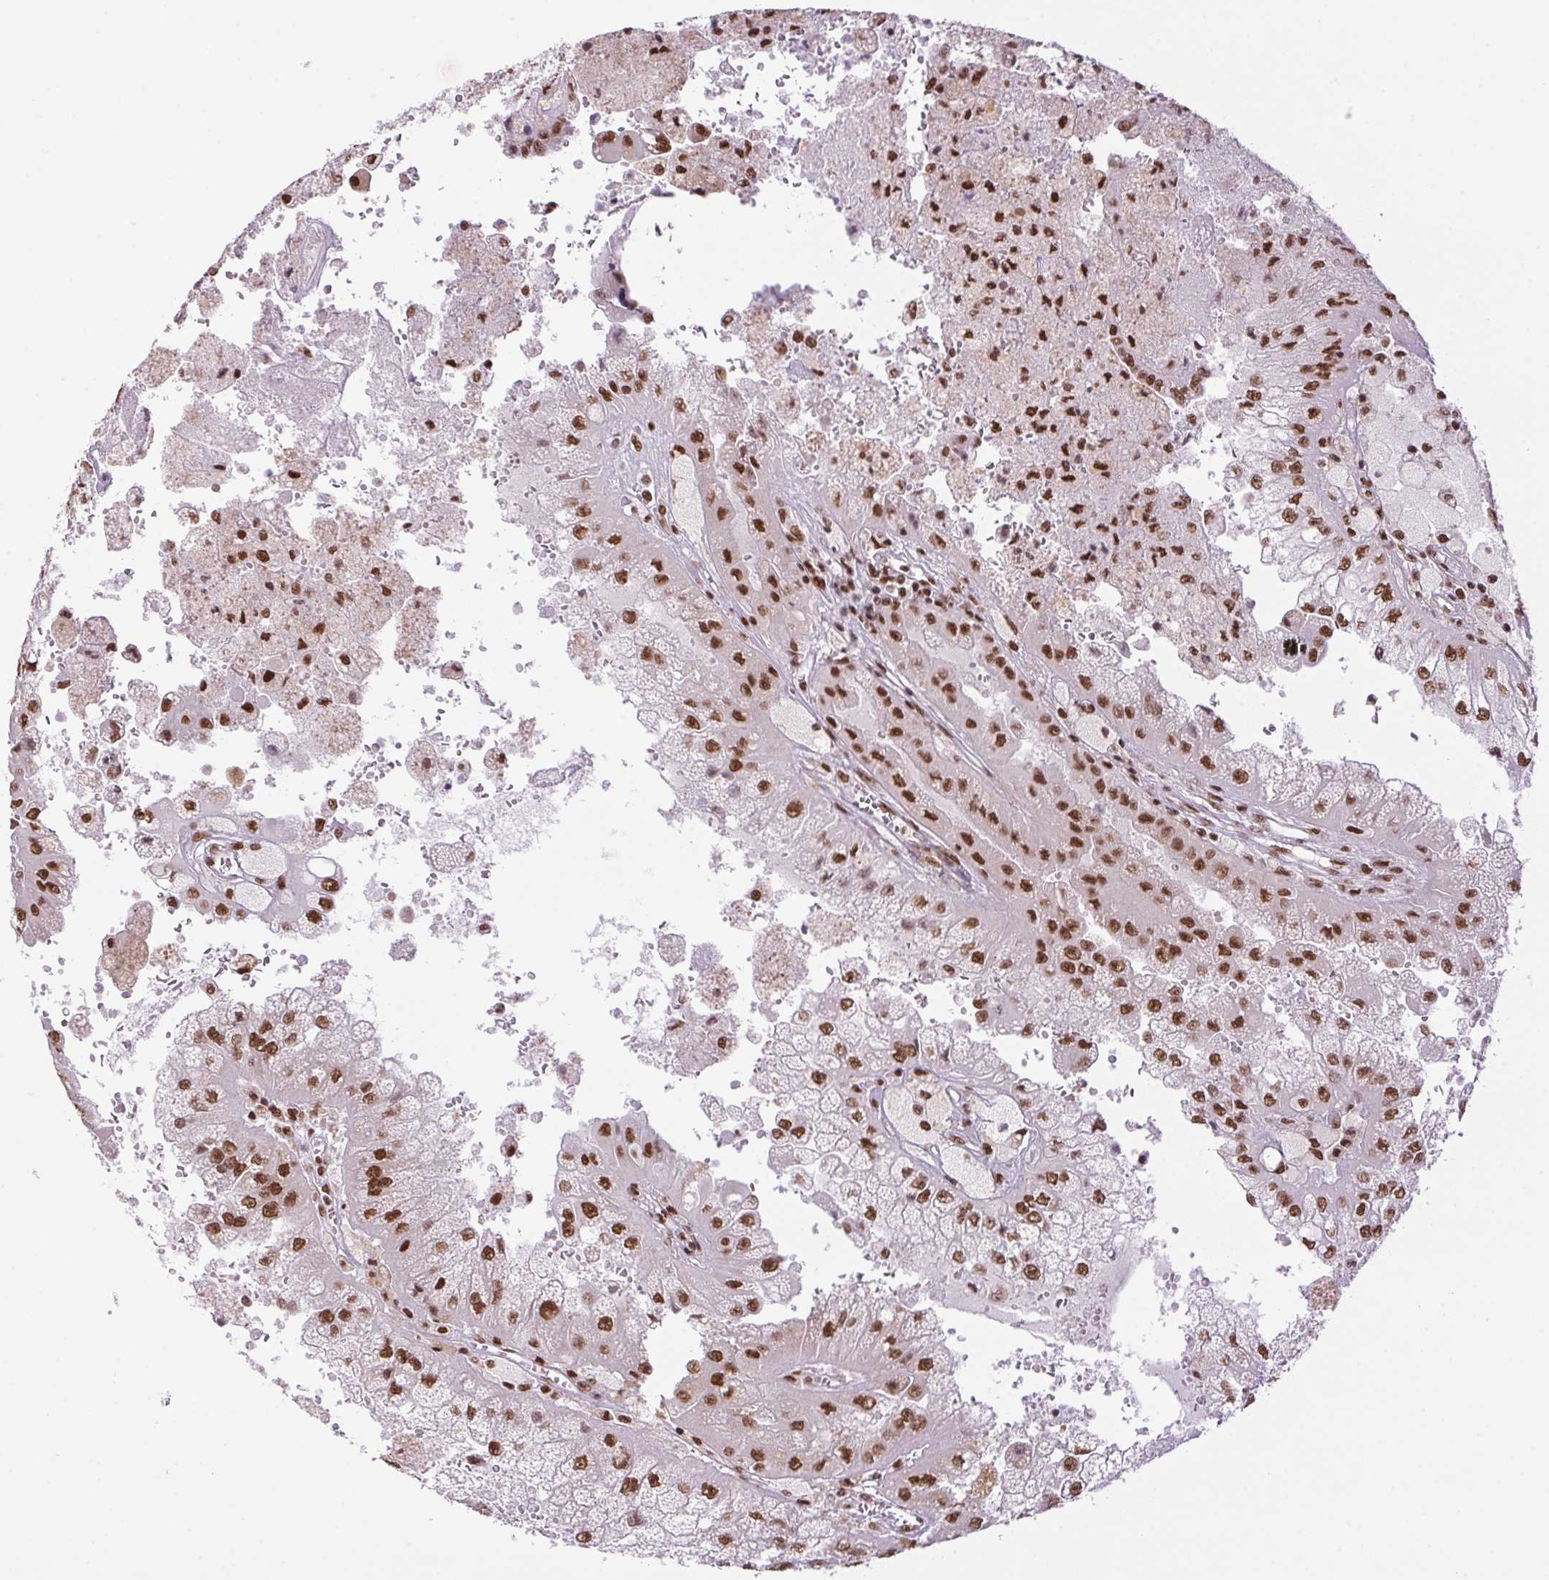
{"staining": {"intensity": "moderate", "quantity": ">75%", "location": "nuclear"}, "tissue": "renal cancer", "cell_type": "Tumor cells", "image_type": "cancer", "snomed": [{"axis": "morphology", "description": "Adenocarcinoma, NOS"}, {"axis": "topography", "description": "Kidney"}], "caption": "Protein expression analysis of renal adenocarcinoma demonstrates moderate nuclear expression in approximately >75% of tumor cells.", "gene": "ZNF207", "patient": {"sex": "male", "age": 58}}